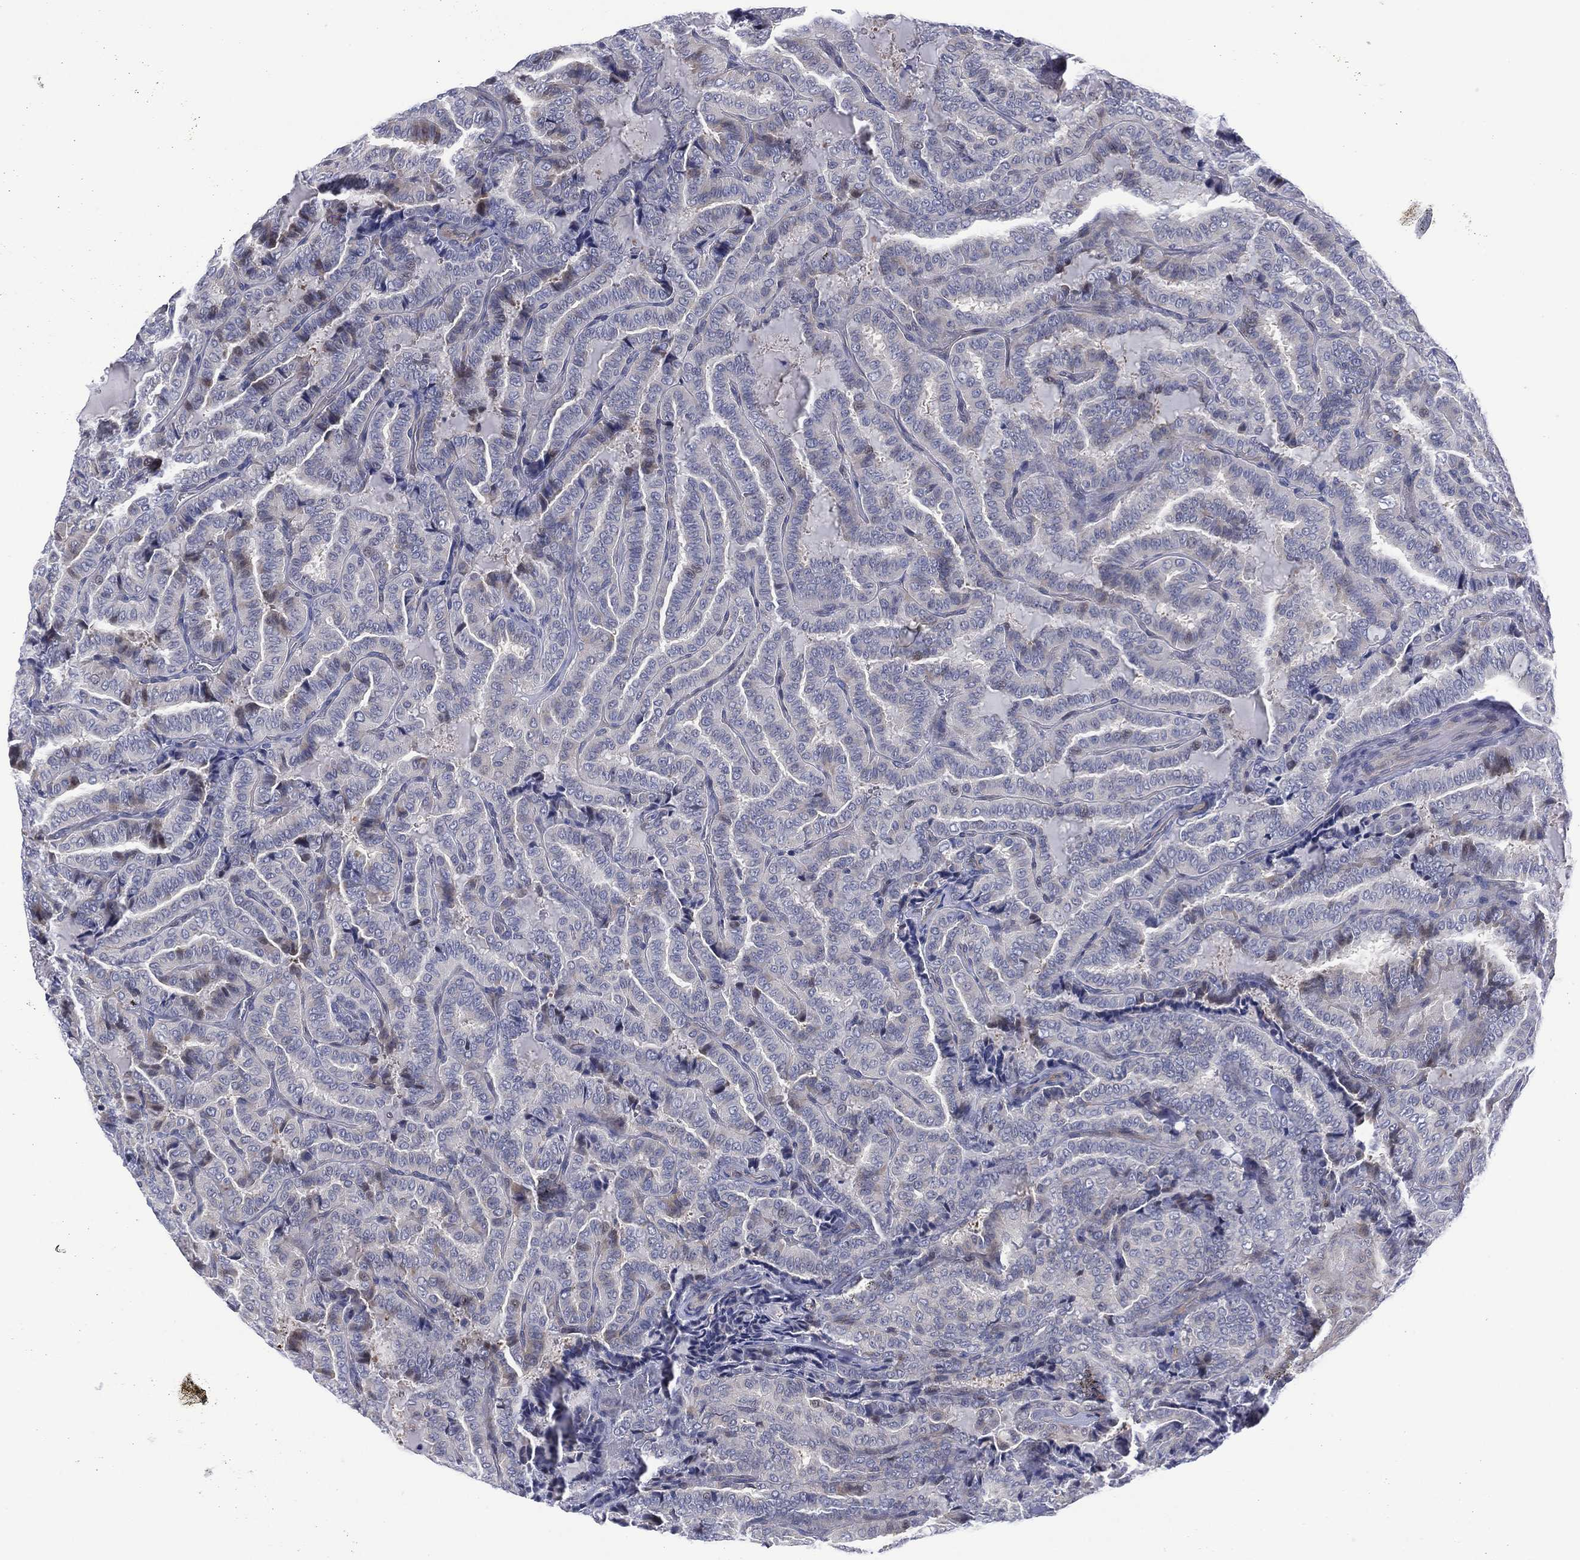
{"staining": {"intensity": "negative", "quantity": "none", "location": "none"}, "tissue": "thyroid cancer", "cell_type": "Tumor cells", "image_type": "cancer", "snomed": [{"axis": "morphology", "description": "Papillary adenocarcinoma, NOS"}, {"axis": "topography", "description": "Thyroid gland"}], "caption": "This is an immunohistochemistry photomicrograph of thyroid cancer (papillary adenocarcinoma). There is no staining in tumor cells.", "gene": "SLC4A4", "patient": {"sex": "female", "age": 39}}